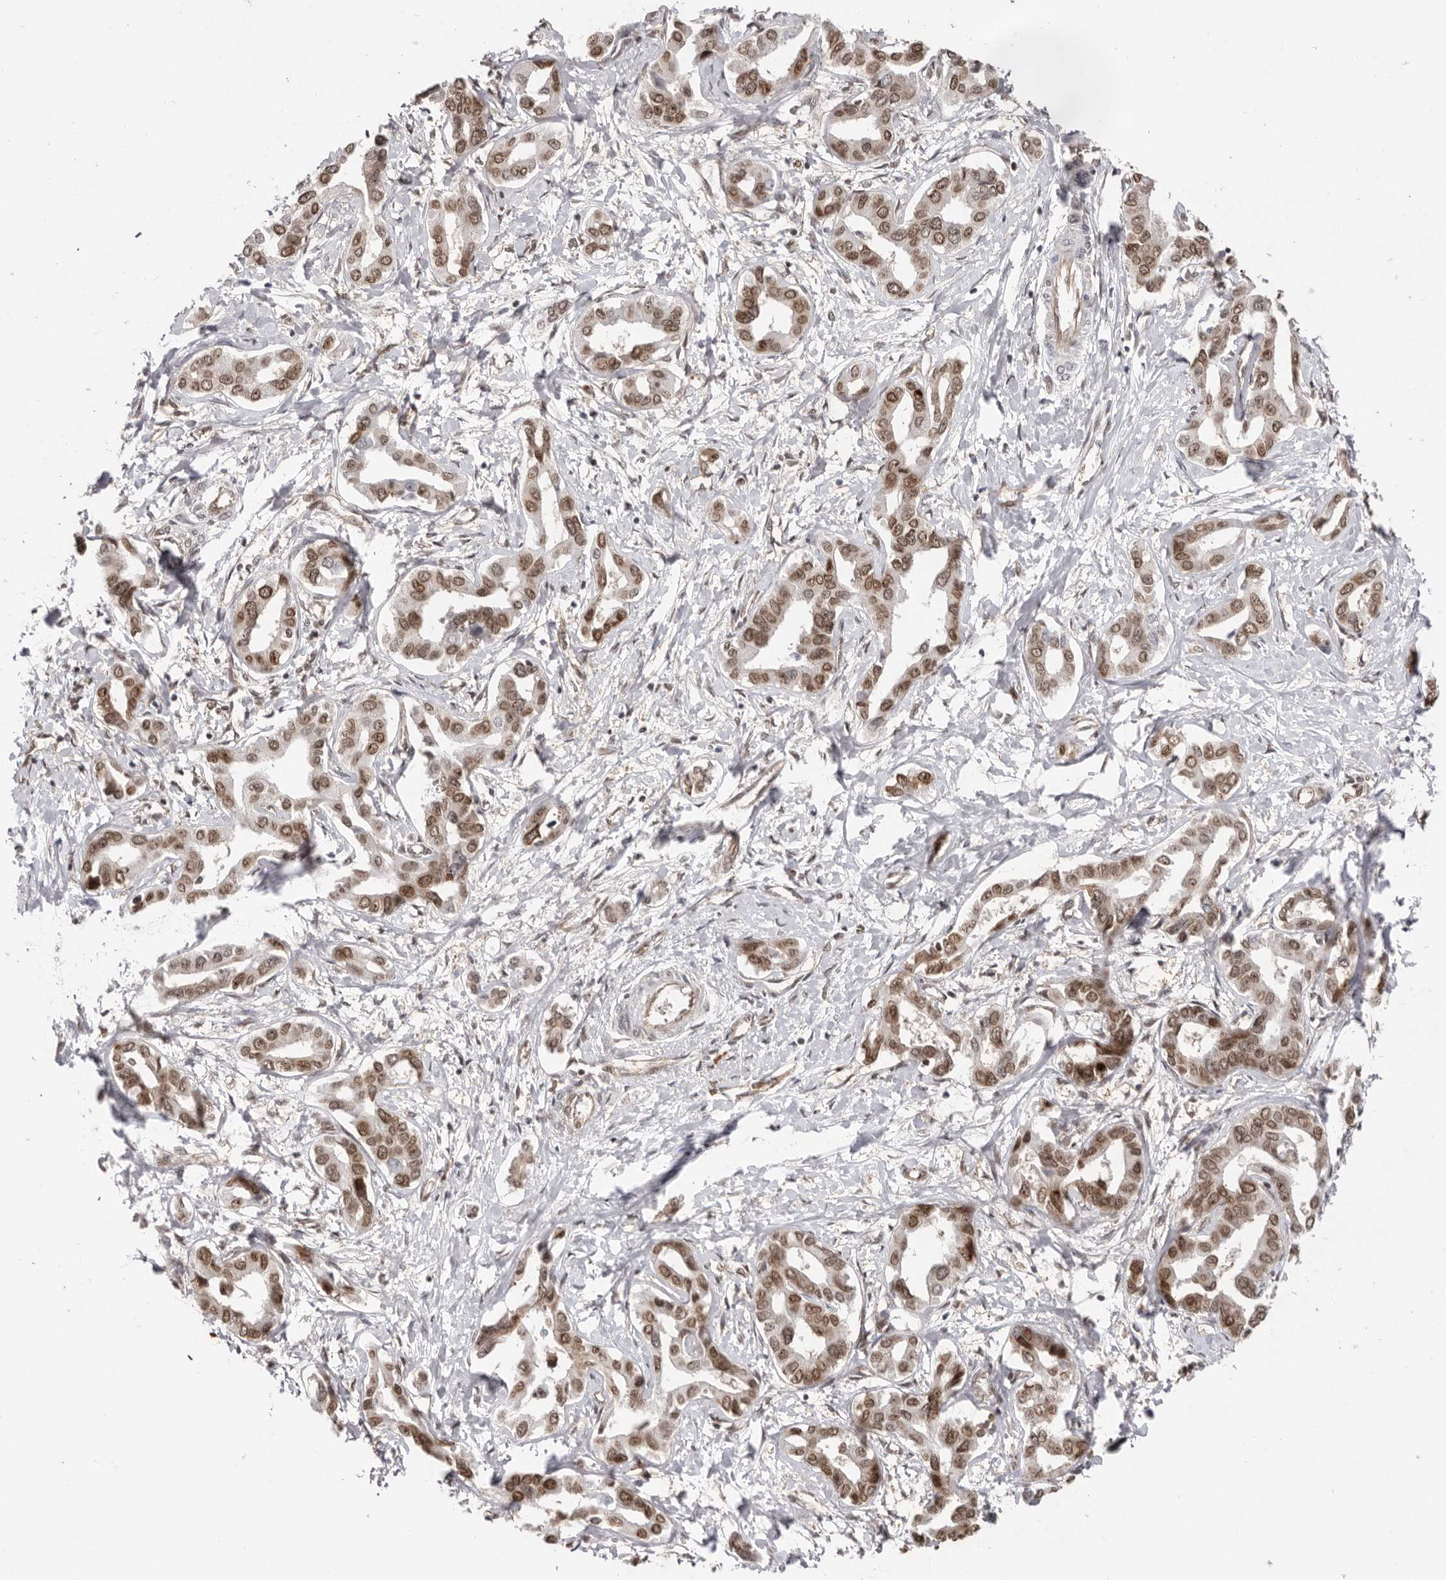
{"staining": {"intensity": "moderate", "quantity": ">75%", "location": "nuclear"}, "tissue": "liver cancer", "cell_type": "Tumor cells", "image_type": "cancer", "snomed": [{"axis": "morphology", "description": "Cholangiocarcinoma"}, {"axis": "topography", "description": "Liver"}], "caption": "The photomicrograph demonstrates a brown stain indicating the presence of a protein in the nuclear of tumor cells in cholangiocarcinoma (liver).", "gene": "CHTOP", "patient": {"sex": "male", "age": 59}}